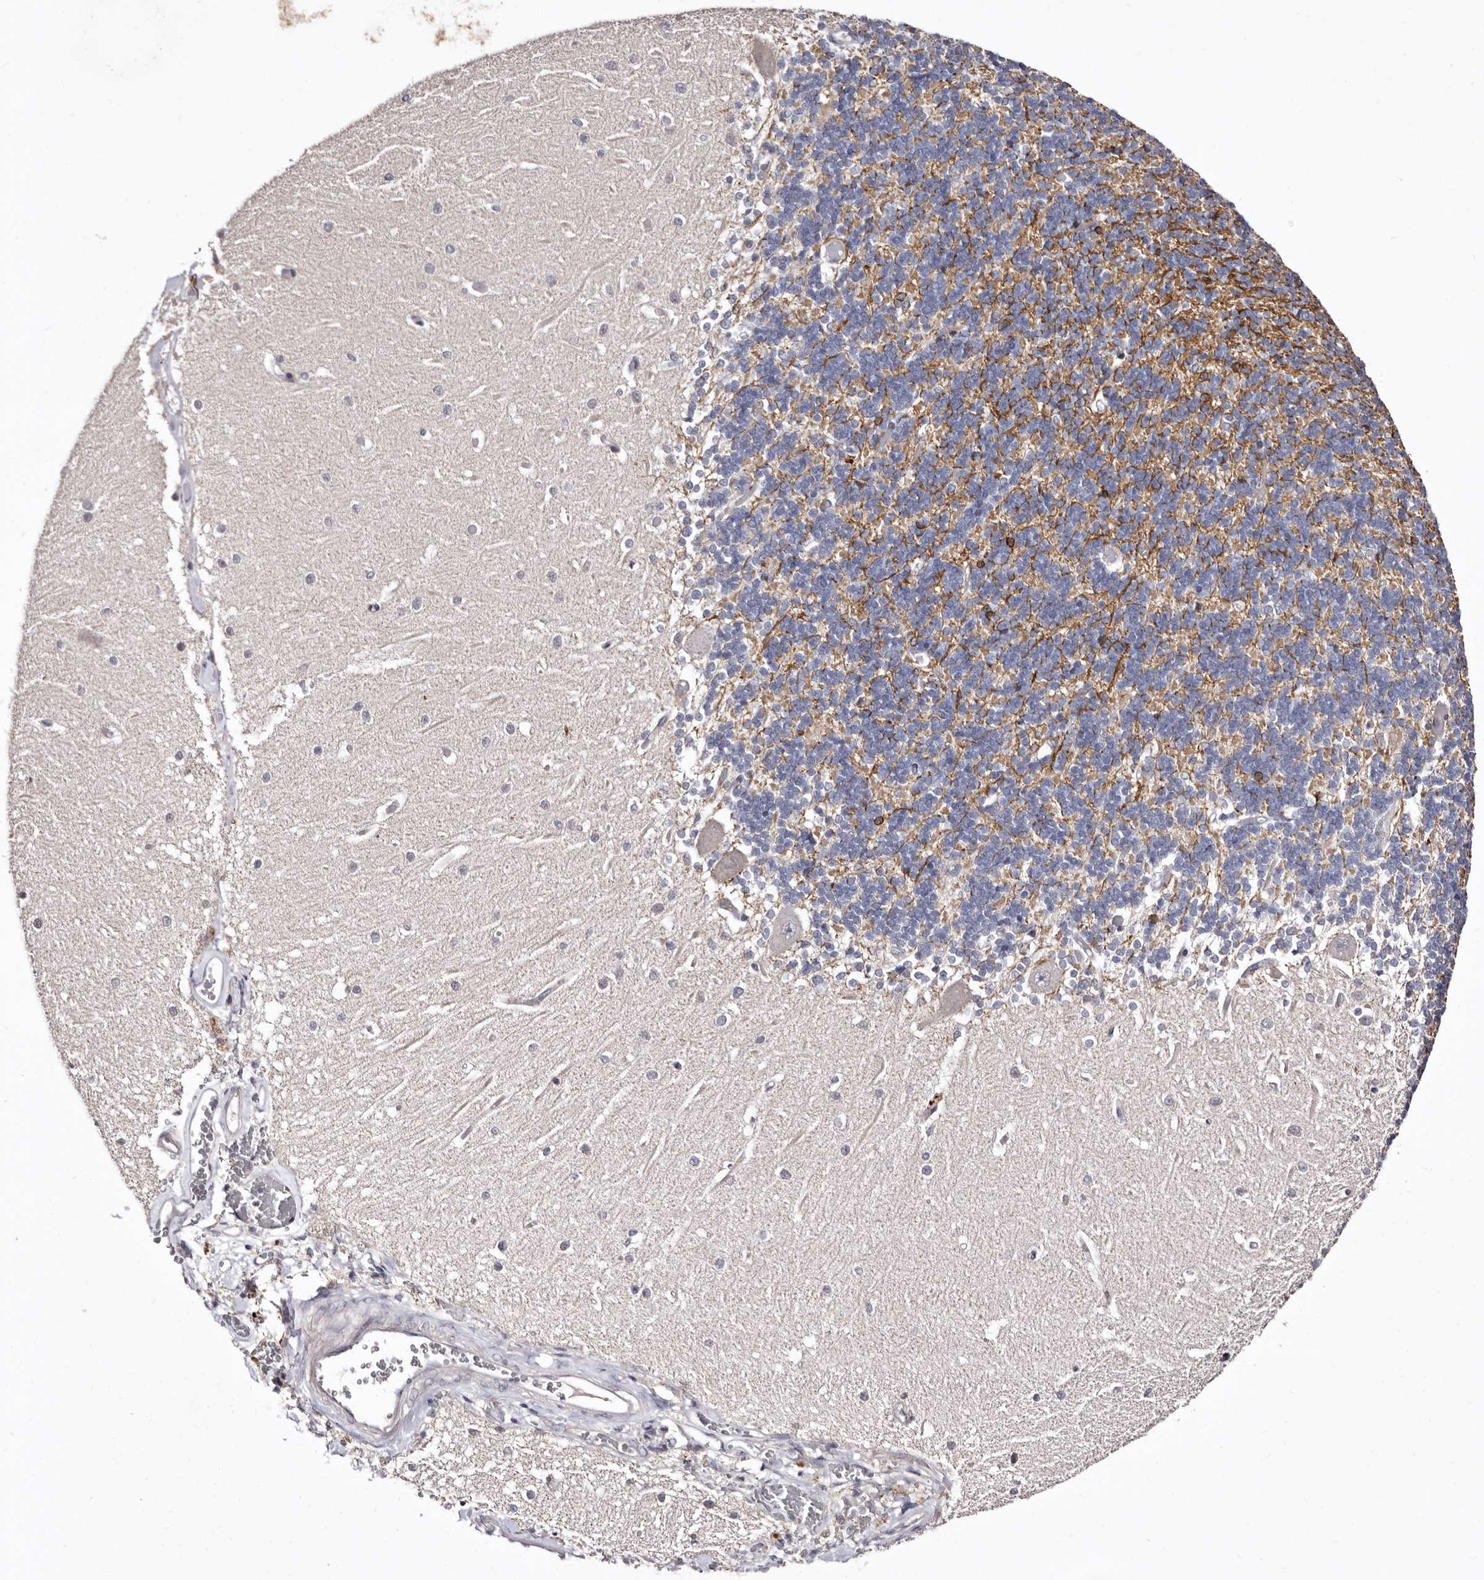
{"staining": {"intensity": "negative", "quantity": "none", "location": "none"}, "tissue": "cerebellum", "cell_type": "Cells in granular layer", "image_type": "normal", "snomed": [{"axis": "morphology", "description": "Normal tissue, NOS"}, {"axis": "topography", "description": "Cerebellum"}], "caption": "Cerebellum stained for a protein using immunohistochemistry reveals no staining cells in granular layer.", "gene": "CDCA8", "patient": {"sex": "male", "age": 37}}